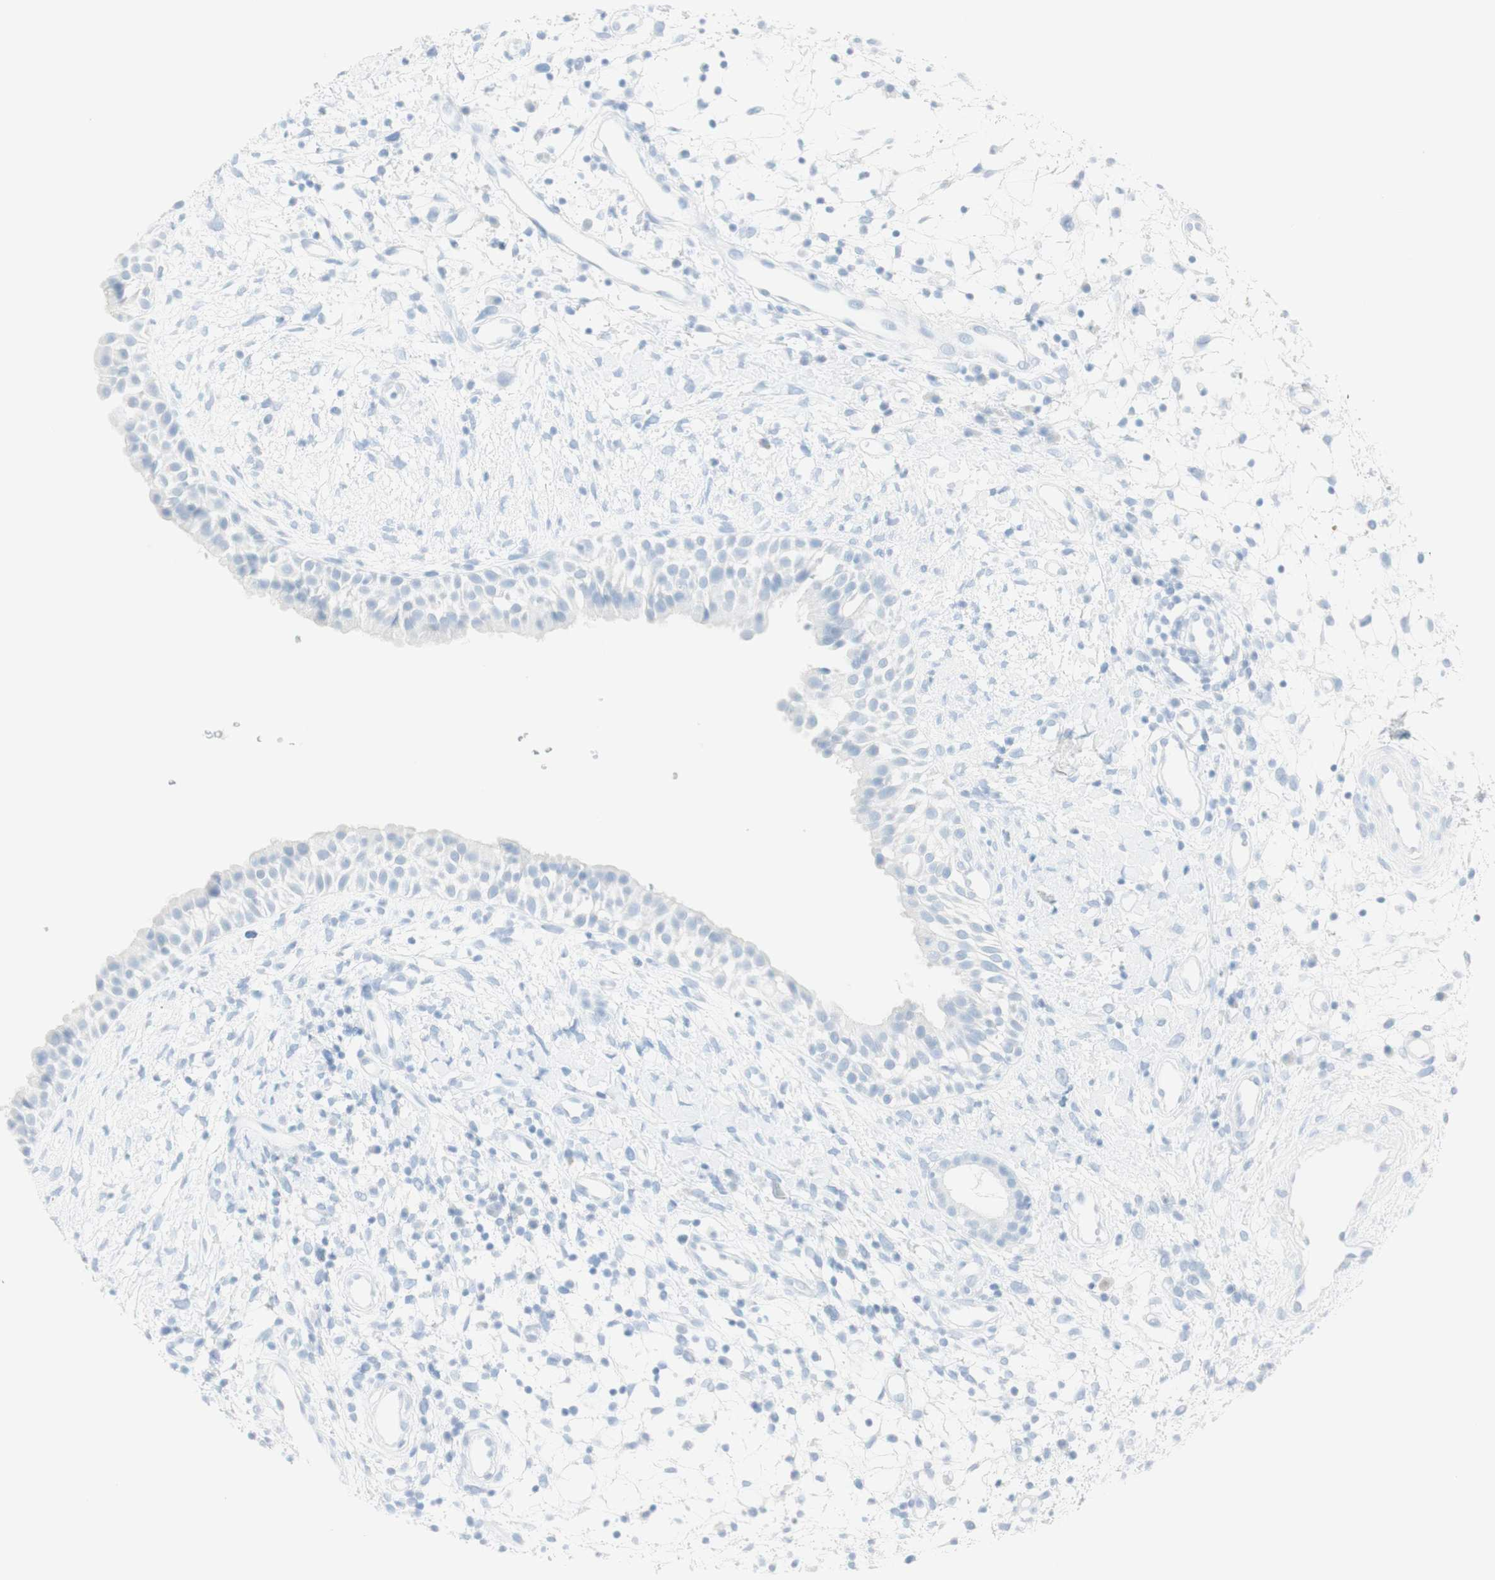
{"staining": {"intensity": "negative", "quantity": "none", "location": "none"}, "tissue": "nasopharynx", "cell_type": "Respiratory epithelial cells", "image_type": "normal", "snomed": [{"axis": "morphology", "description": "Normal tissue, NOS"}, {"axis": "topography", "description": "Nasopharynx"}], "caption": "The image demonstrates no significant expression in respiratory epithelial cells of nasopharynx.", "gene": "NAPSA", "patient": {"sex": "male", "age": 22}}